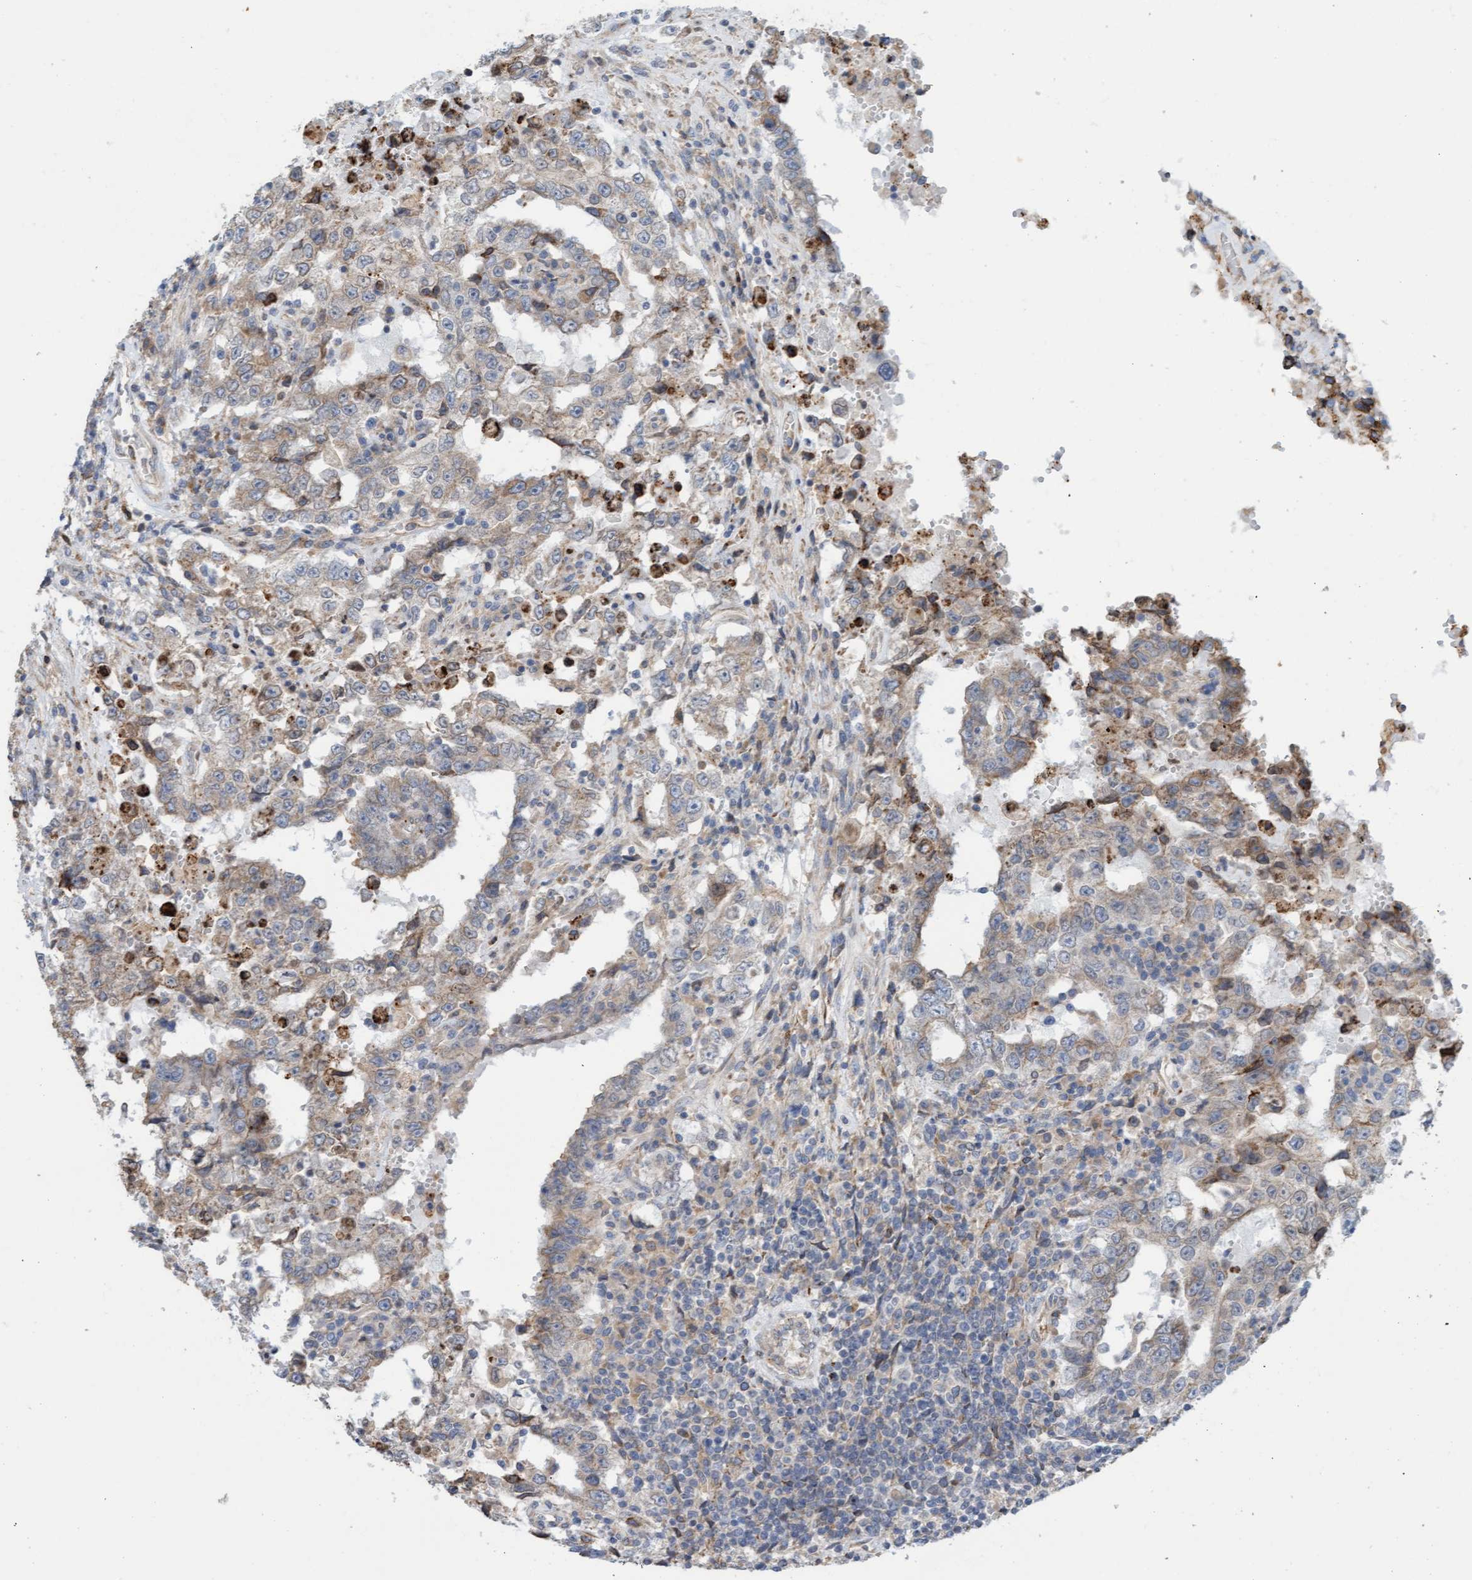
{"staining": {"intensity": "weak", "quantity": "25%-75%", "location": "cytoplasmic/membranous"}, "tissue": "testis cancer", "cell_type": "Tumor cells", "image_type": "cancer", "snomed": [{"axis": "morphology", "description": "Carcinoma, Embryonal, NOS"}, {"axis": "topography", "description": "Testis"}], "caption": "Immunohistochemical staining of testis embryonal carcinoma reveals low levels of weak cytoplasmic/membranous positivity in approximately 25%-75% of tumor cells. The staining was performed using DAB to visualize the protein expression in brown, while the nuclei were stained in blue with hematoxylin (Magnification: 20x).", "gene": "MMP8", "patient": {"sex": "male", "age": 26}}